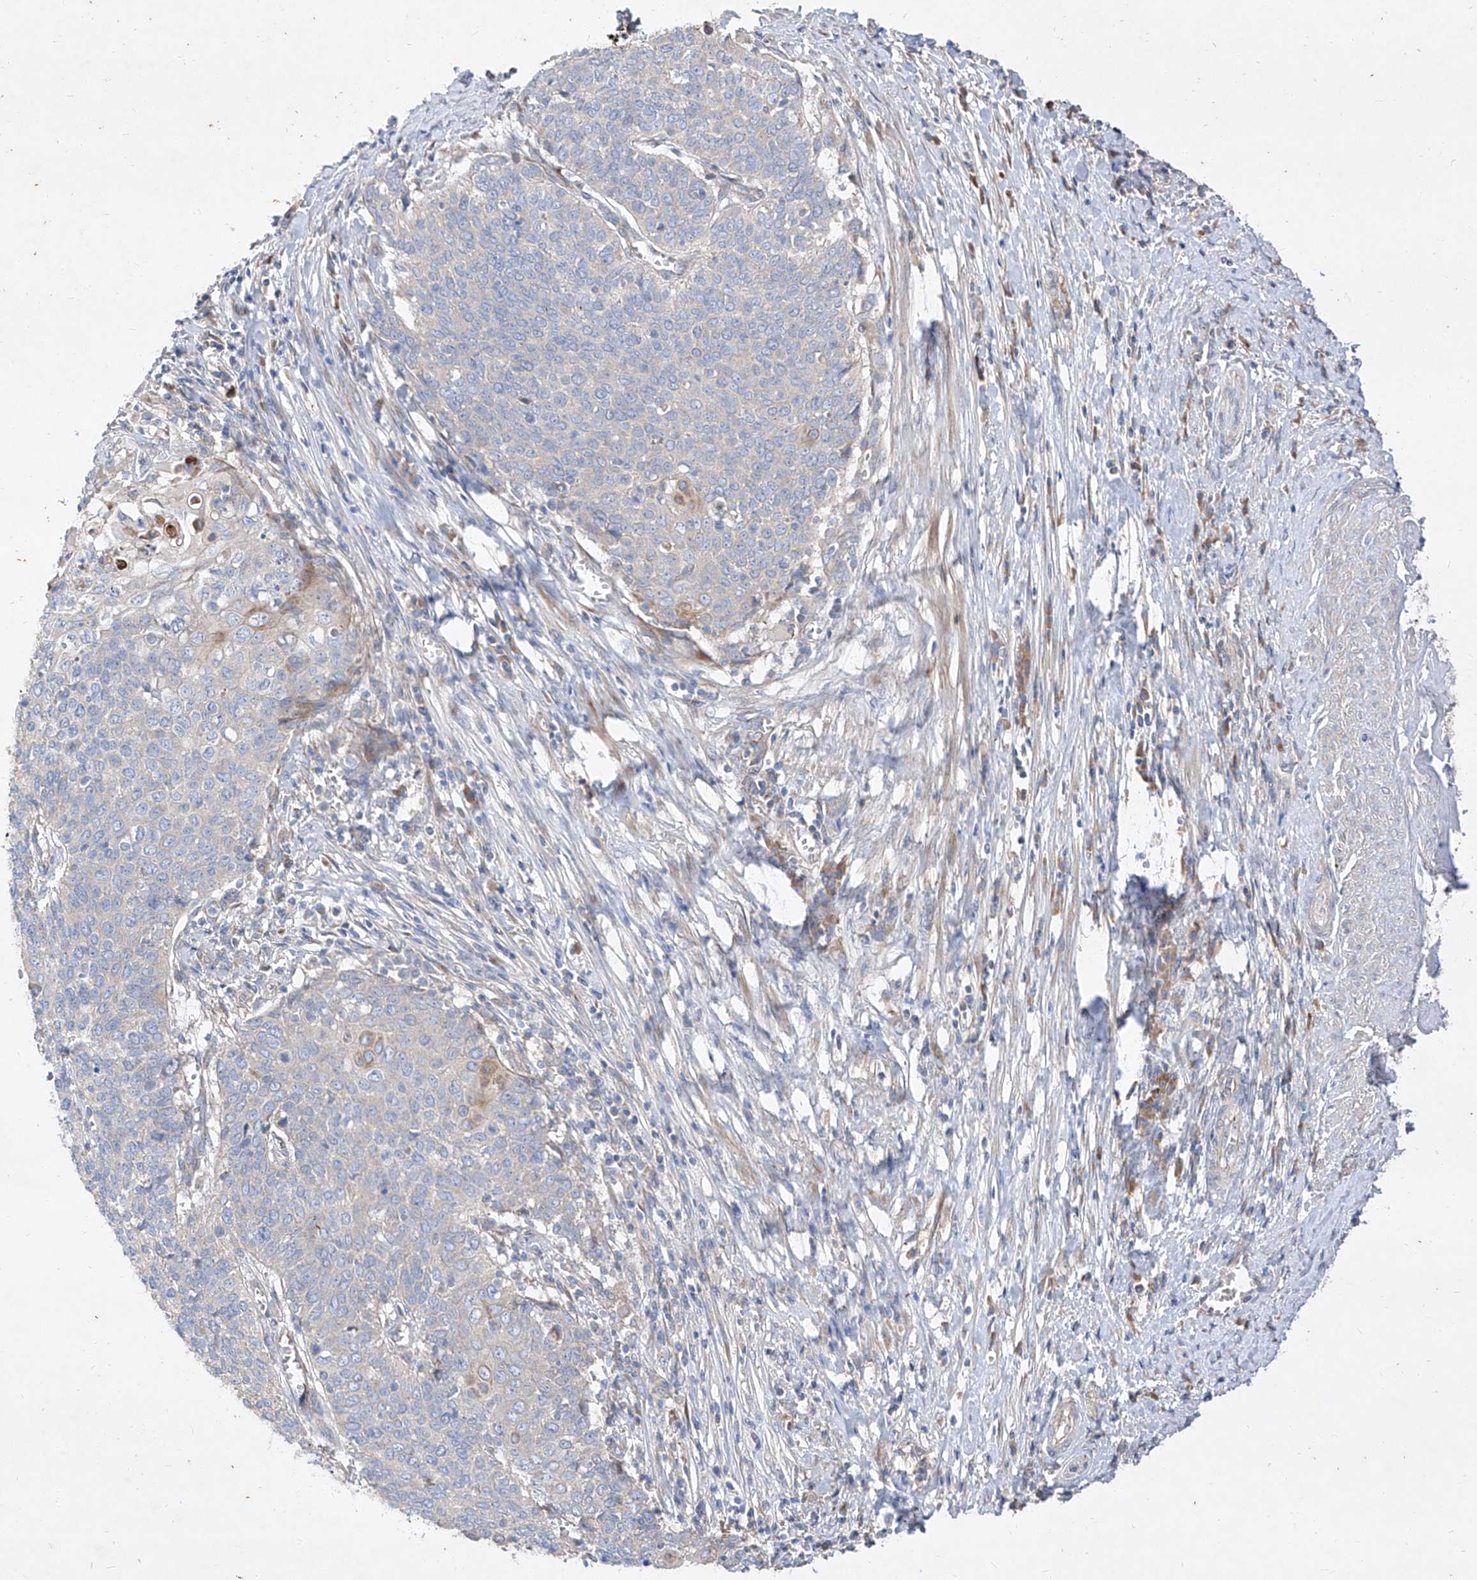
{"staining": {"intensity": "negative", "quantity": "none", "location": "none"}, "tissue": "cervical cancer", "cell_type": "Tumor cells", "image_type": "cancer", "snomed": [{"axis": "morphology", "description": "Squamous cell carcinoma, NOS"}, {"axis": "topography", "description": "Cervix"}], "caption": "Image shows no protein staining in tumor cells of squamous cell carcinoma (cervical) tissue.", "gene": "DIRAS3", "patient": {"sex": "female", "age": 39}}